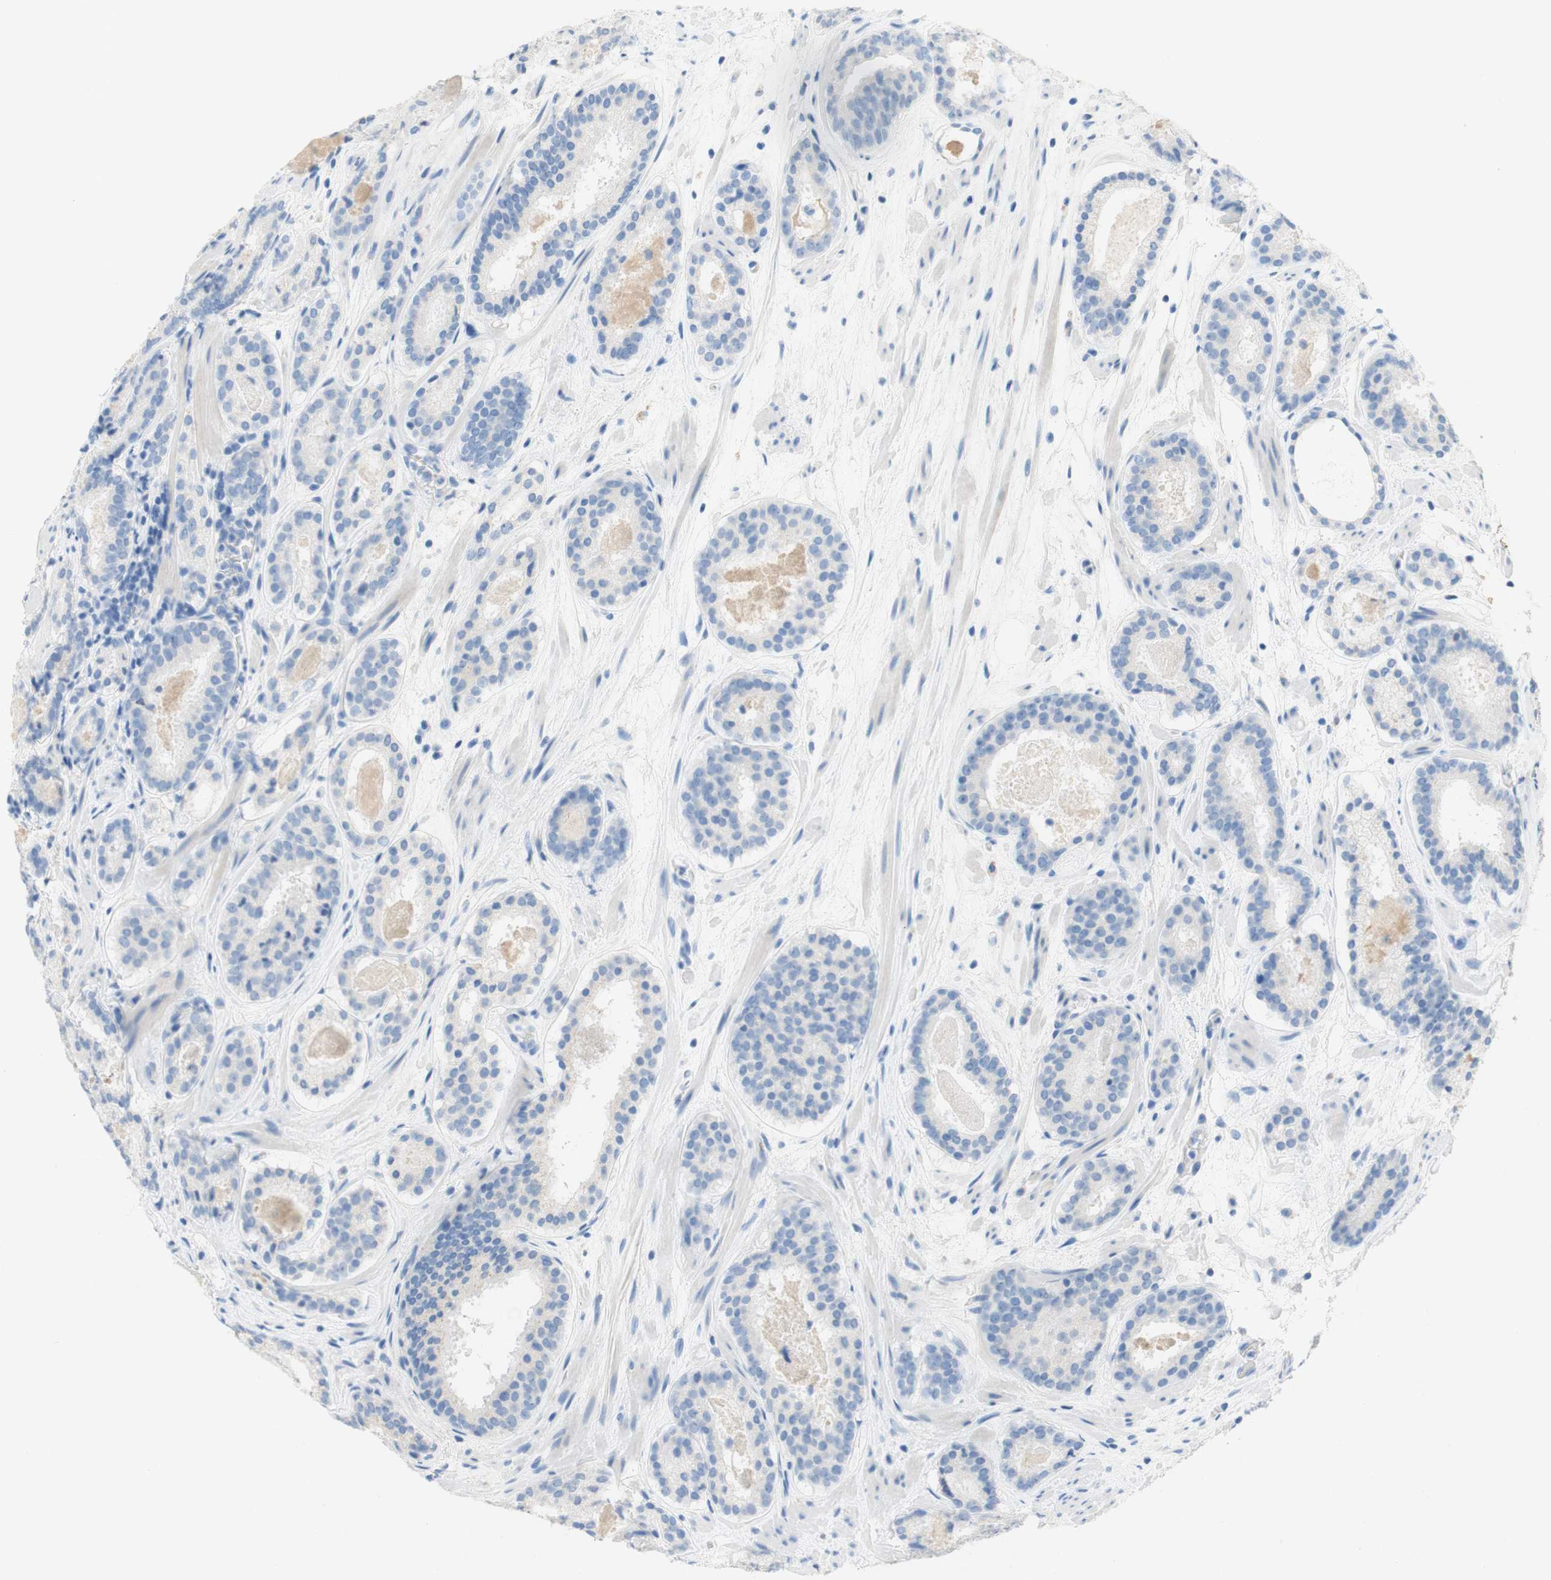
{"staining": {"intensity": "negative", "quantity": "none", "location": "none"}, "tissue": "prostate cancer", "cell_type": "Tumor cells", "image_type": "cancer", "snomed": [{"axis": "morphology", "description": "Adenocarcinoma, Low grade"}, {"axis": "topography", "description": "Prostate"}], "caption": "Tumor cells show no significant protein staining in adenocarcinoma (low-grade) (prostate). (DAB immunohistochemistry (IHC) with hematoxylin counter stain).", "gene": "POLR2J3", "patient": {"sex": "male", "age": 69}}